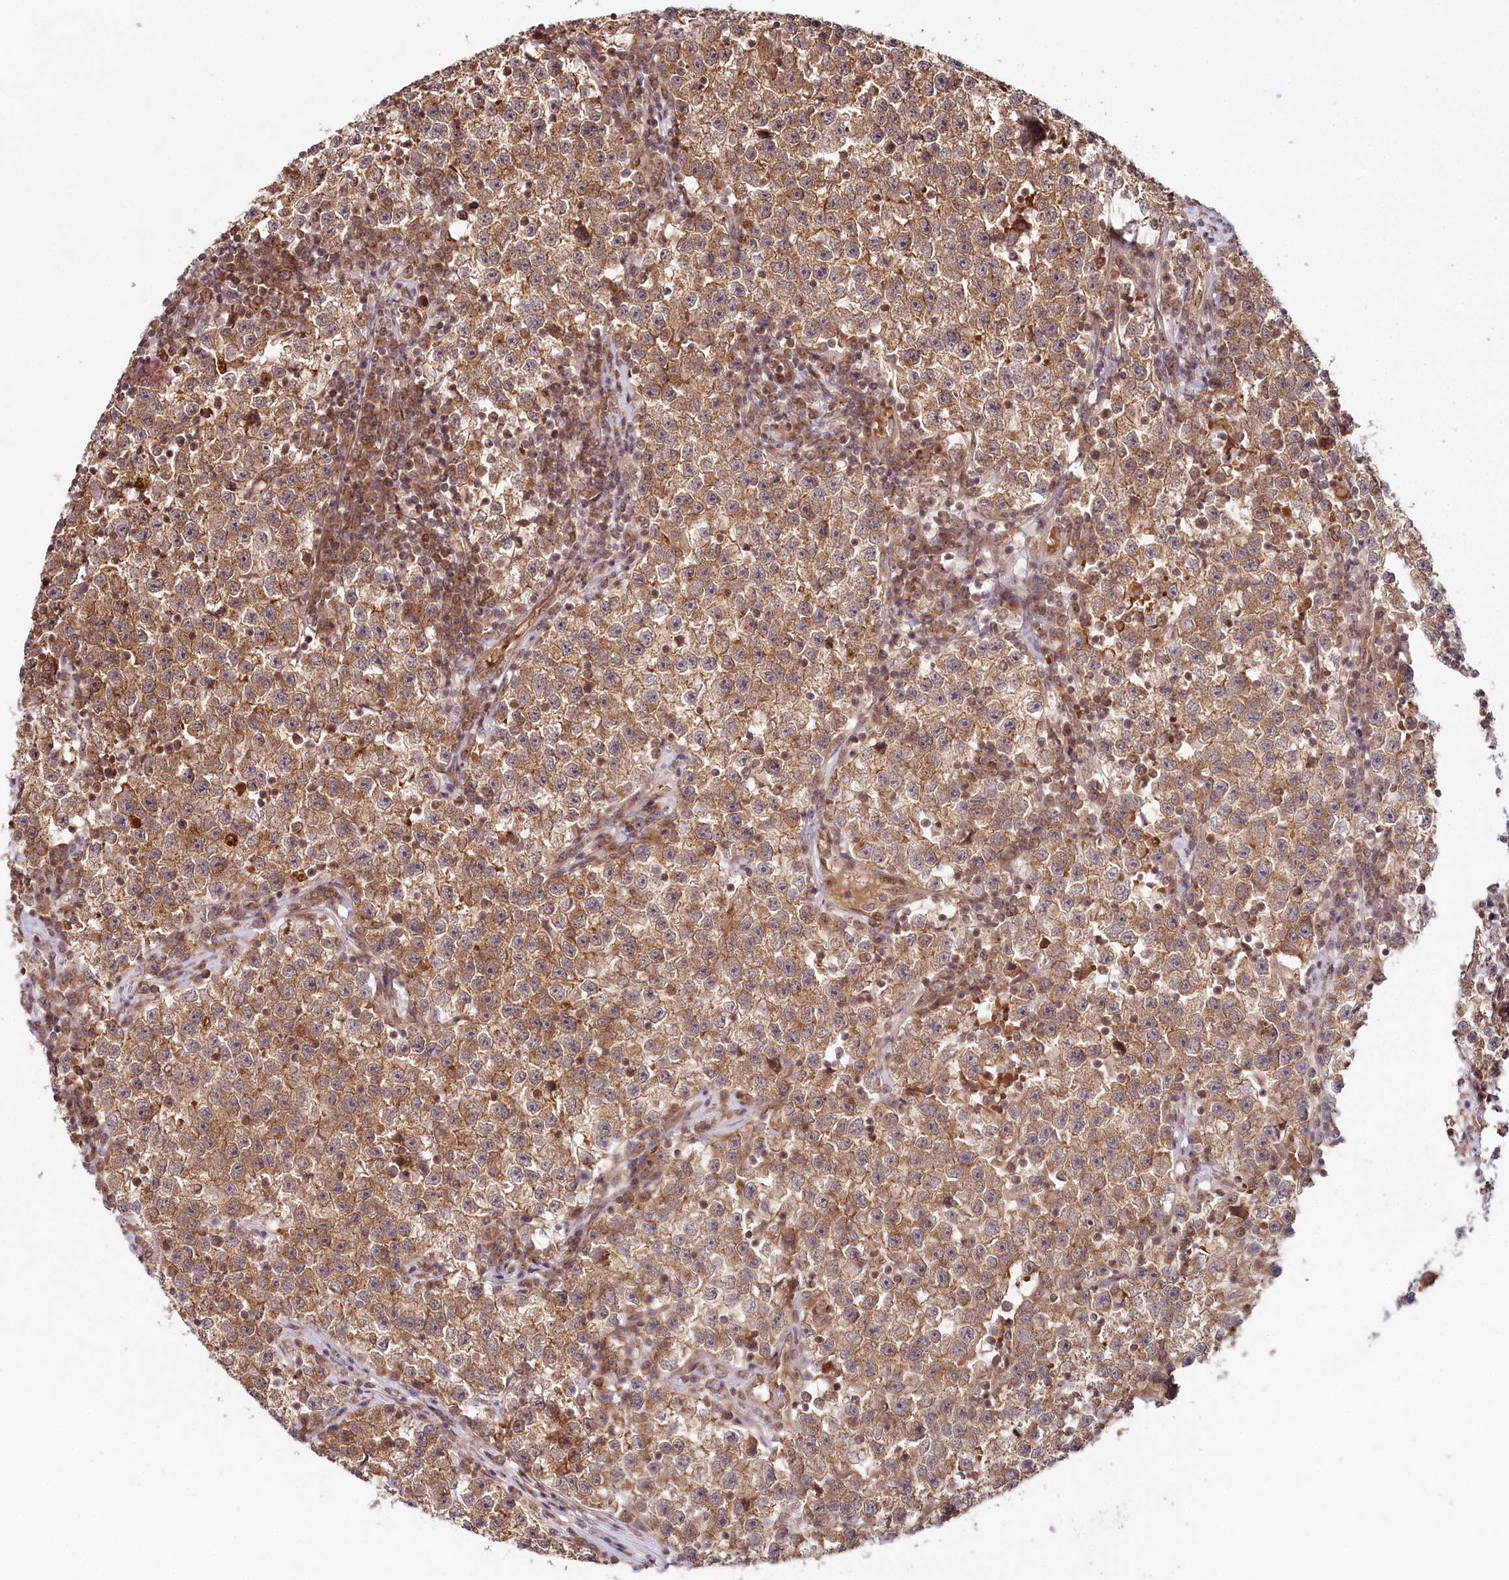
{"staining": {"intensity": "moderate", "quantity": ">75%", "location": "cytoplasmic/membranous"}, "tissue": "testis cancer", "cell_type": "Tumor cells", "image_type": "cancer", "snomed": [{"axis": "morphology", "description": "Seminoma, NOS"}, {"axis": "topography", "description": "Testis"}], "caption": "The micrograph displays immunohistochemical staining of testis cancer. There is moderate cytoplasmic/membranous staining is seen in approximately >75% of tumor cells.", "gene": "CCDC65", "patient": {"sex": "male", "age": 22}}